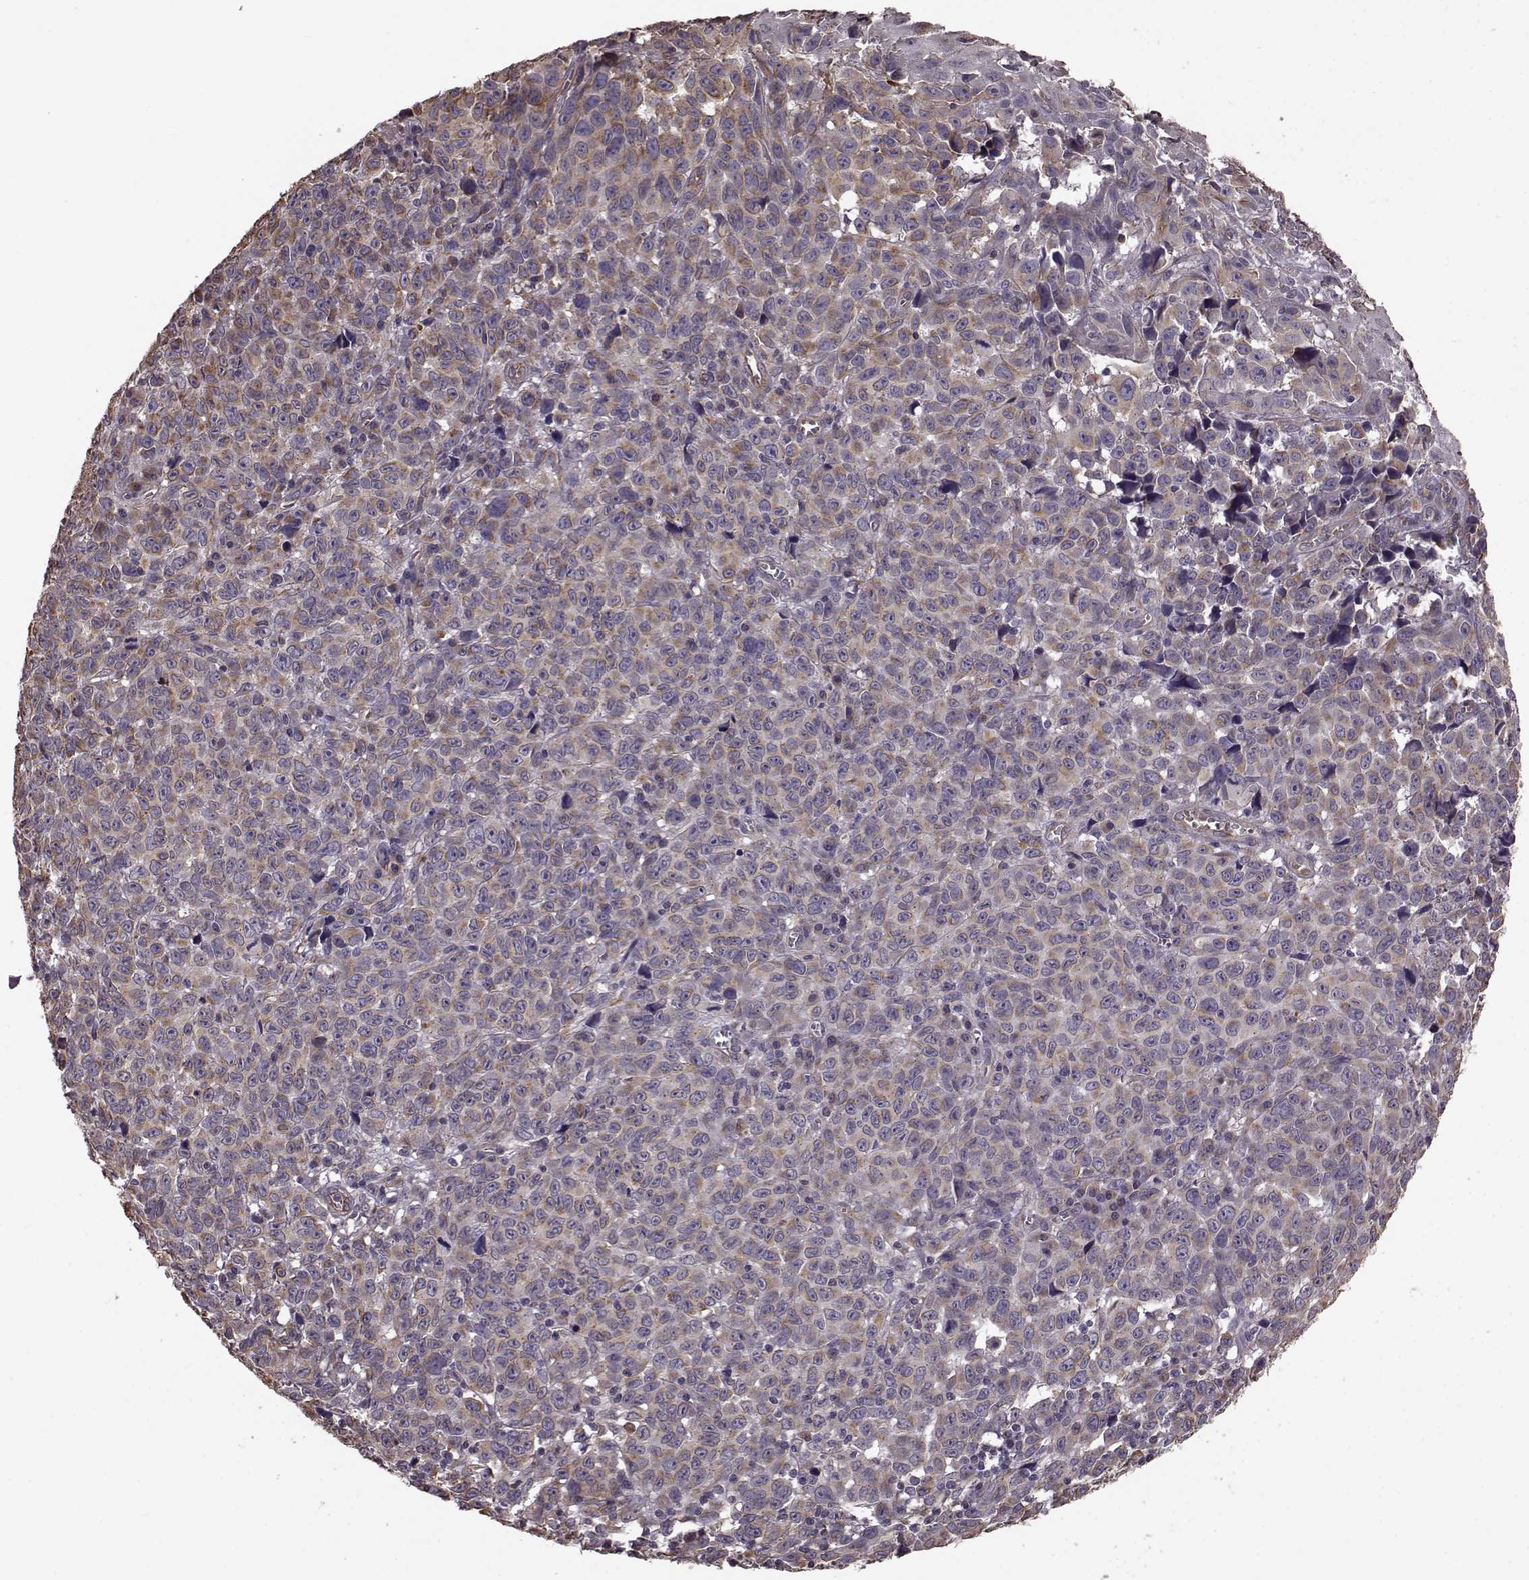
{"staining": {"intensity": "moderate", "quantity": ">75%", "location": "cytoplasmic/membranous"}, "tissue": "melanoma", "cell_type": "Tumor cells", "image_type": "cancer", "snomed": [{"axis": "morphology", "description": "Malignant melanoma, NOS"}, {"axis": "topography", "description": "Vulva, labia, clitoris and Bartholin´s gland, NO"}], "caption": "Melanoma stained with a brown dye exhibits moderate cytoplasmic/membranous positive expression in approximately >75% of tumor cells.", "gene": "NTF3", "patient": {"sex": "female", "age": 75}}